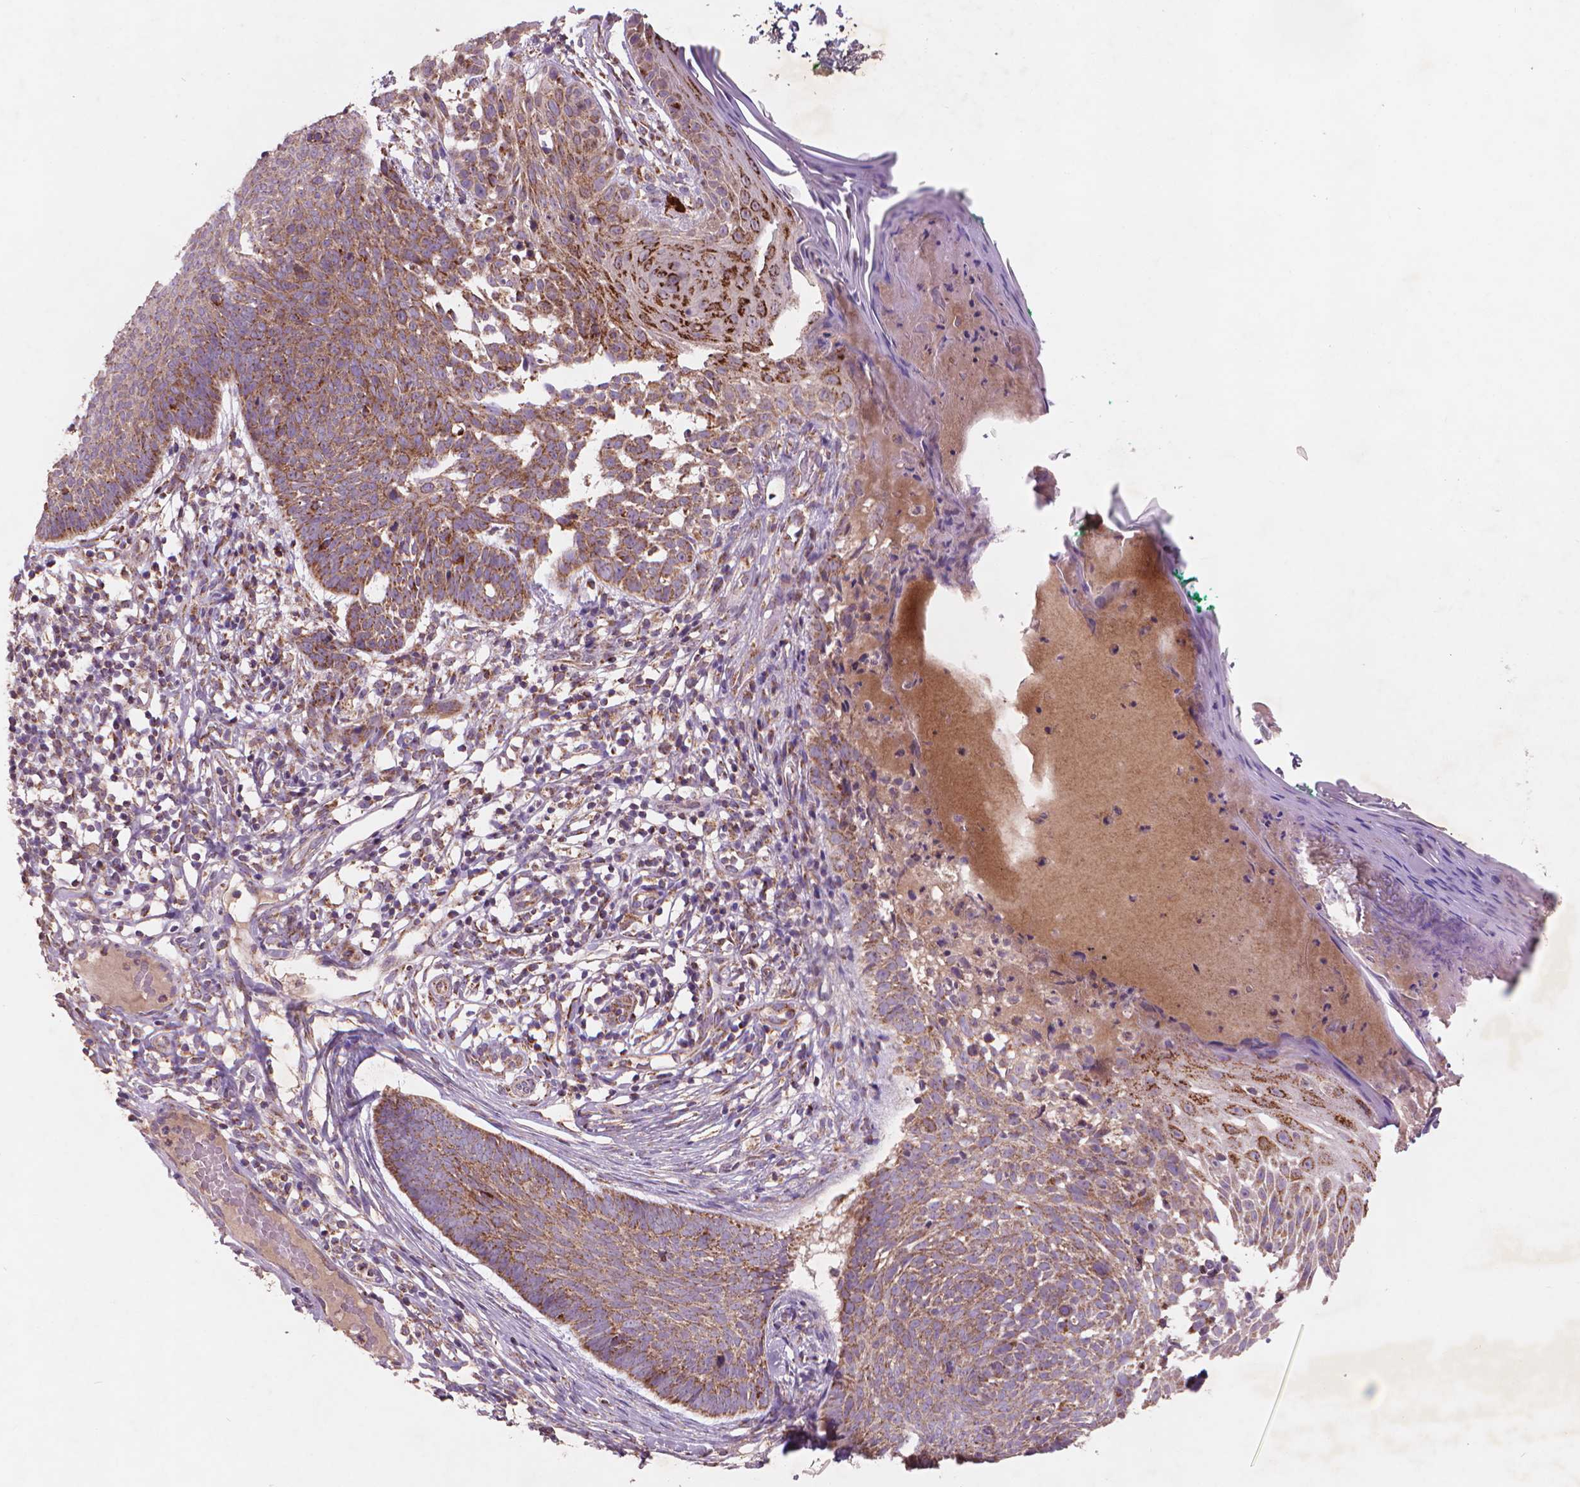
{"staining": {"intensity": "moderate", "quantity": ">75%", "location": "cytoplasmic/membranous"}, "tissue": "skin cancer", "cell_type": "Tumor cells", "image_type": "cancer", "snomed": [{"axis": "morphology", "description": "Basal cell carcinoma"}, {"axis": "topography", "description": "Skin"}], "caption": "Skin cancer (basal cell carcinoma) was stained to show a protein in brown. There is medium levels of moderate cytoplasmic/membranous expression in approximately >75% of tumor cells. (DAB (3,3'-diaminobenzidine) IHC with brightfield microscopy, high magnification).", "gene": "NLRX1", "patient": {"sex": "male", "age": 85}}